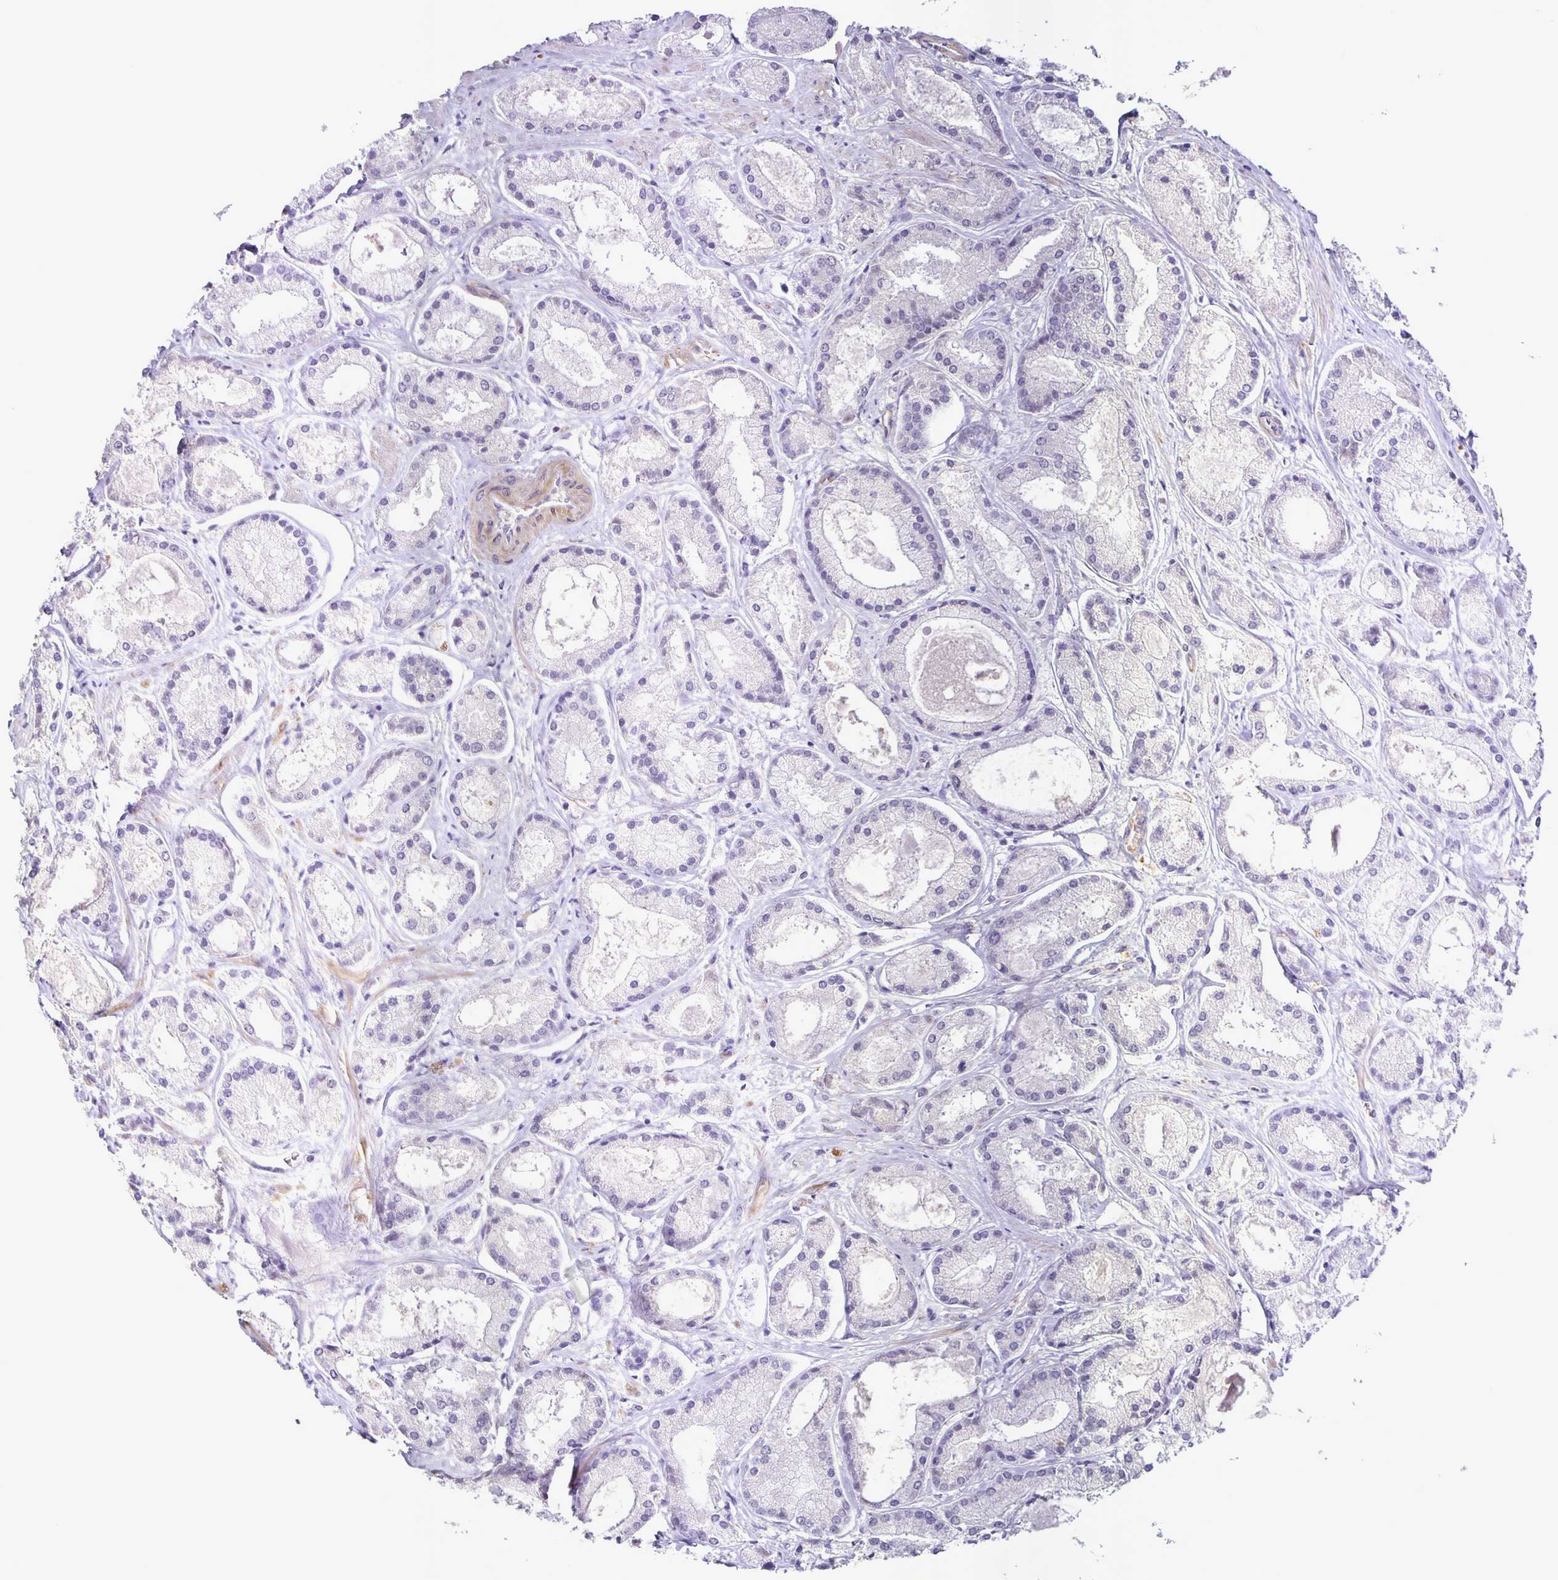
{"staining": {"intensity": "negative", "quantity": "none", "location": "none"}, "tissue": "prostate cancer", "cell_type": "Tumor cells", "image_type": "cancer", "snomed": [{"axis": "morphology", "description": "Adenocarcinoma, High grade"}, {"axis": "topography", "description": "Prostate"}], "caption": "Tumor cells are negative for brown protein staining in high-grade adenocarcinoma (prostate).", "gene": "SRCIN1", "patient": {"sex": "male", "age": 67}}